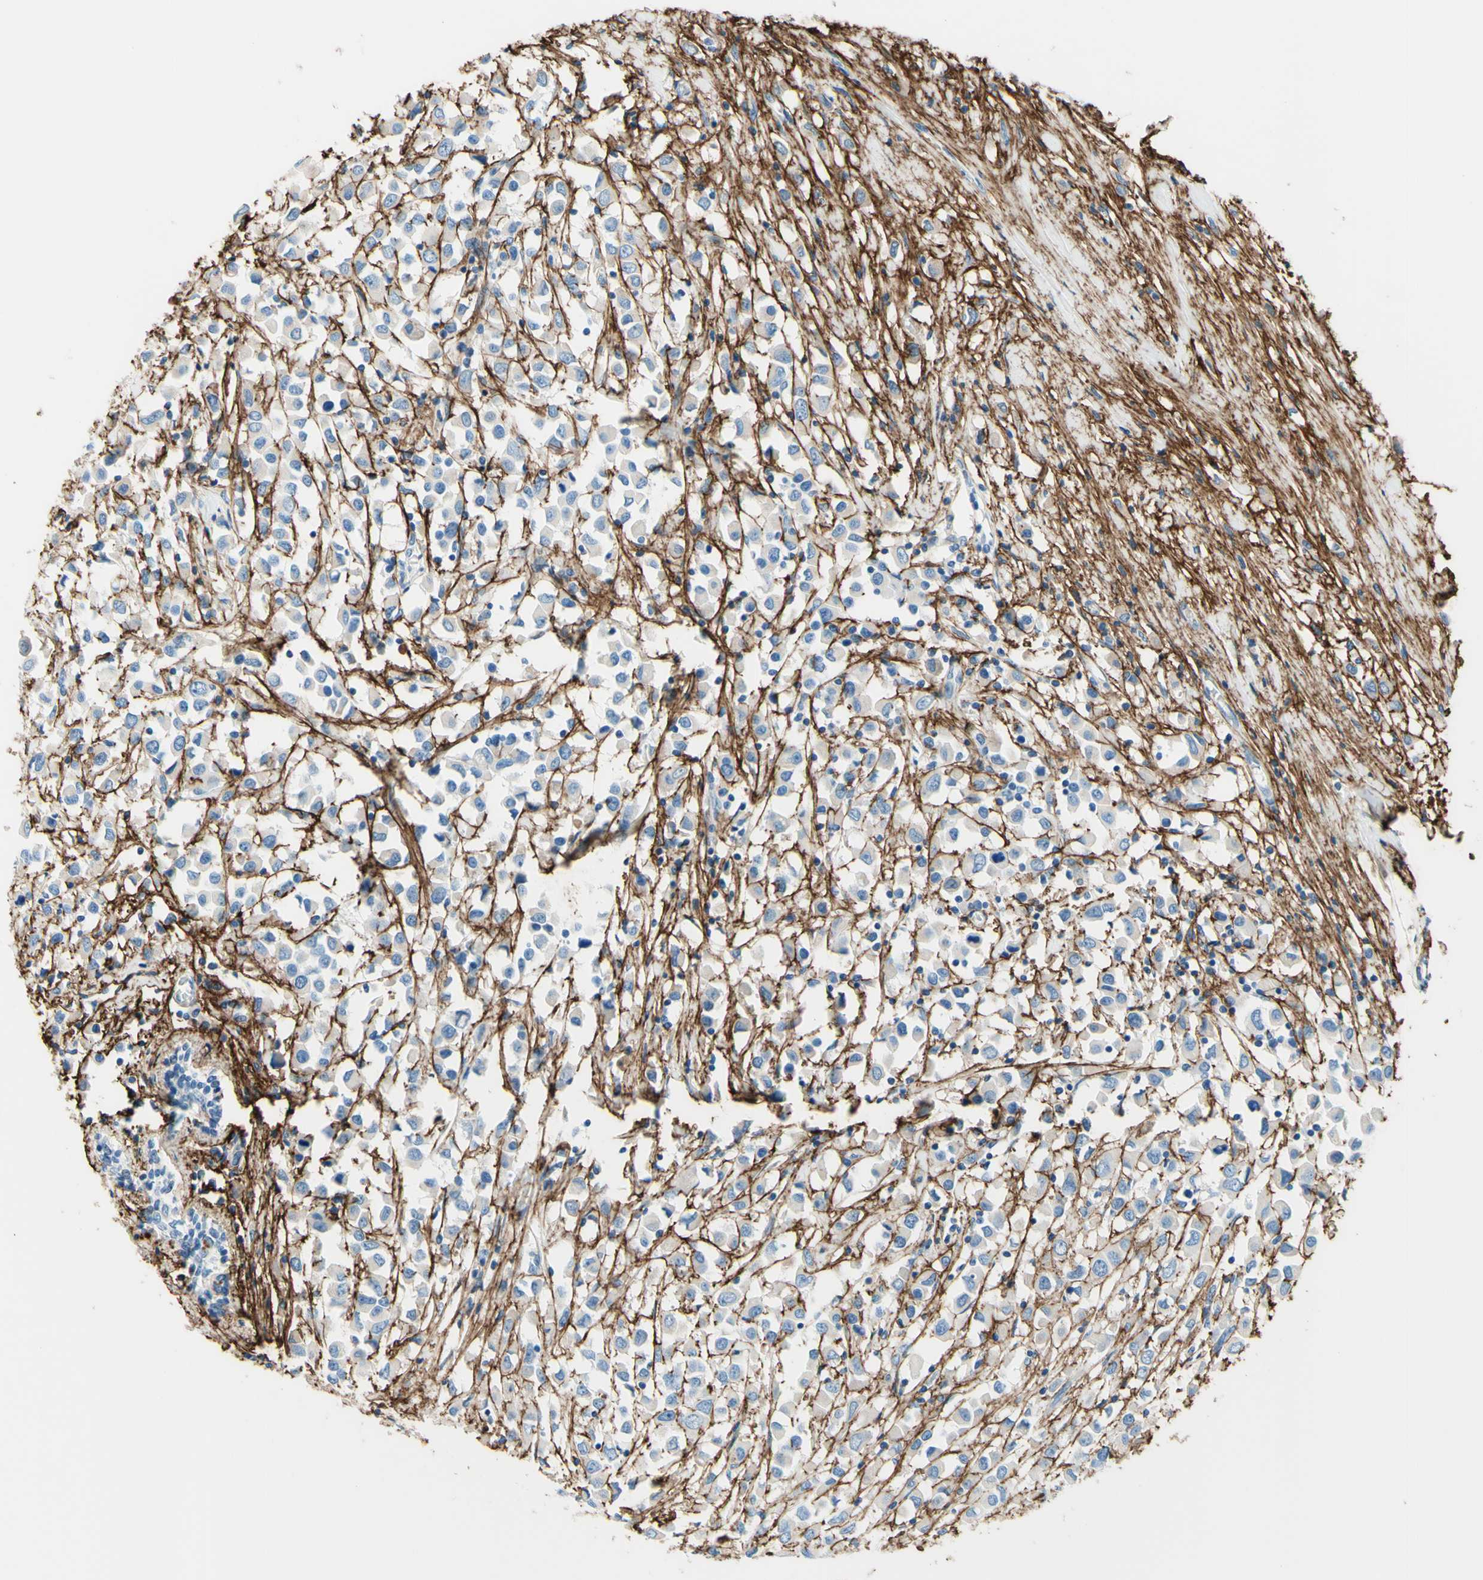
{"staining": {"intensity": "negative", "quantity": "none", "location": "none"}, "tissue": "breast cancer", "cell_type": "Tumor cells", "image_type": "cancer", "snomed": [{"axis": "morphology", "description": "Duct carcinoma"}, {"axis": "topography", "description": "Breast"}], "caption": "This is a micrograph of IHC staining of intraductal carcinoma (breast), which shows no staining in tumor cells.", "gene": "MFAP5", "patient": {"sex": "female", "age": 61}}